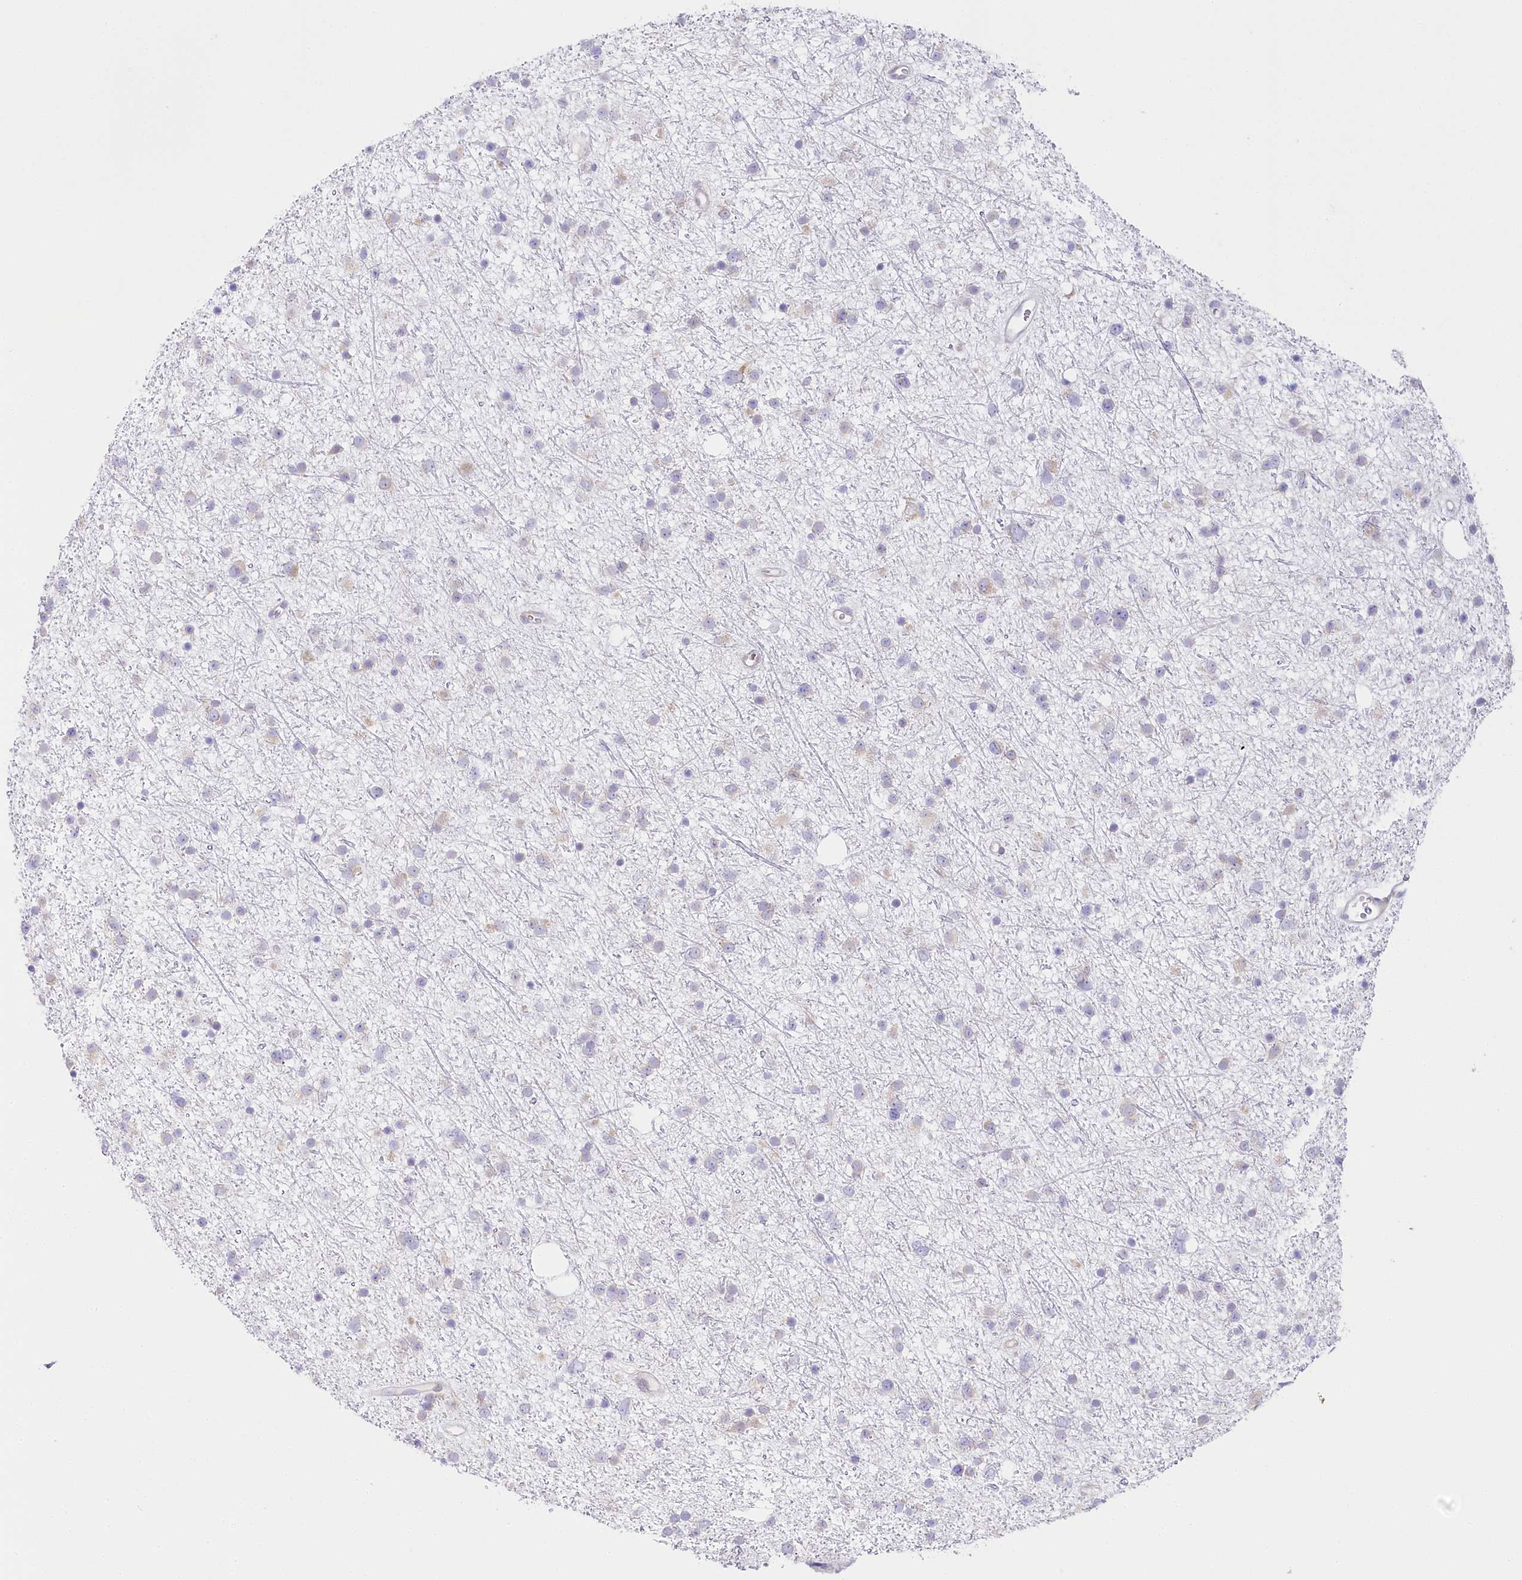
{"staining": {"intensity": "negative", "quantity": "none", "location": "none"}, "tissue": "glioma", "cell_type": "Tumor cells", "image_type": "cancer", "snomed": [{"axis": "morphology", "description": "Glioma, malignant, Low grade"}, {"axis": "topography", "description": "Cerebral cortex"}], "caption": "Immunohistochemical staining of human malignant low-grade glioma demonstrates no significant staining in tumor cells.", "gene": "CSN3", "patient": {"sex": "female", "age": 39}}